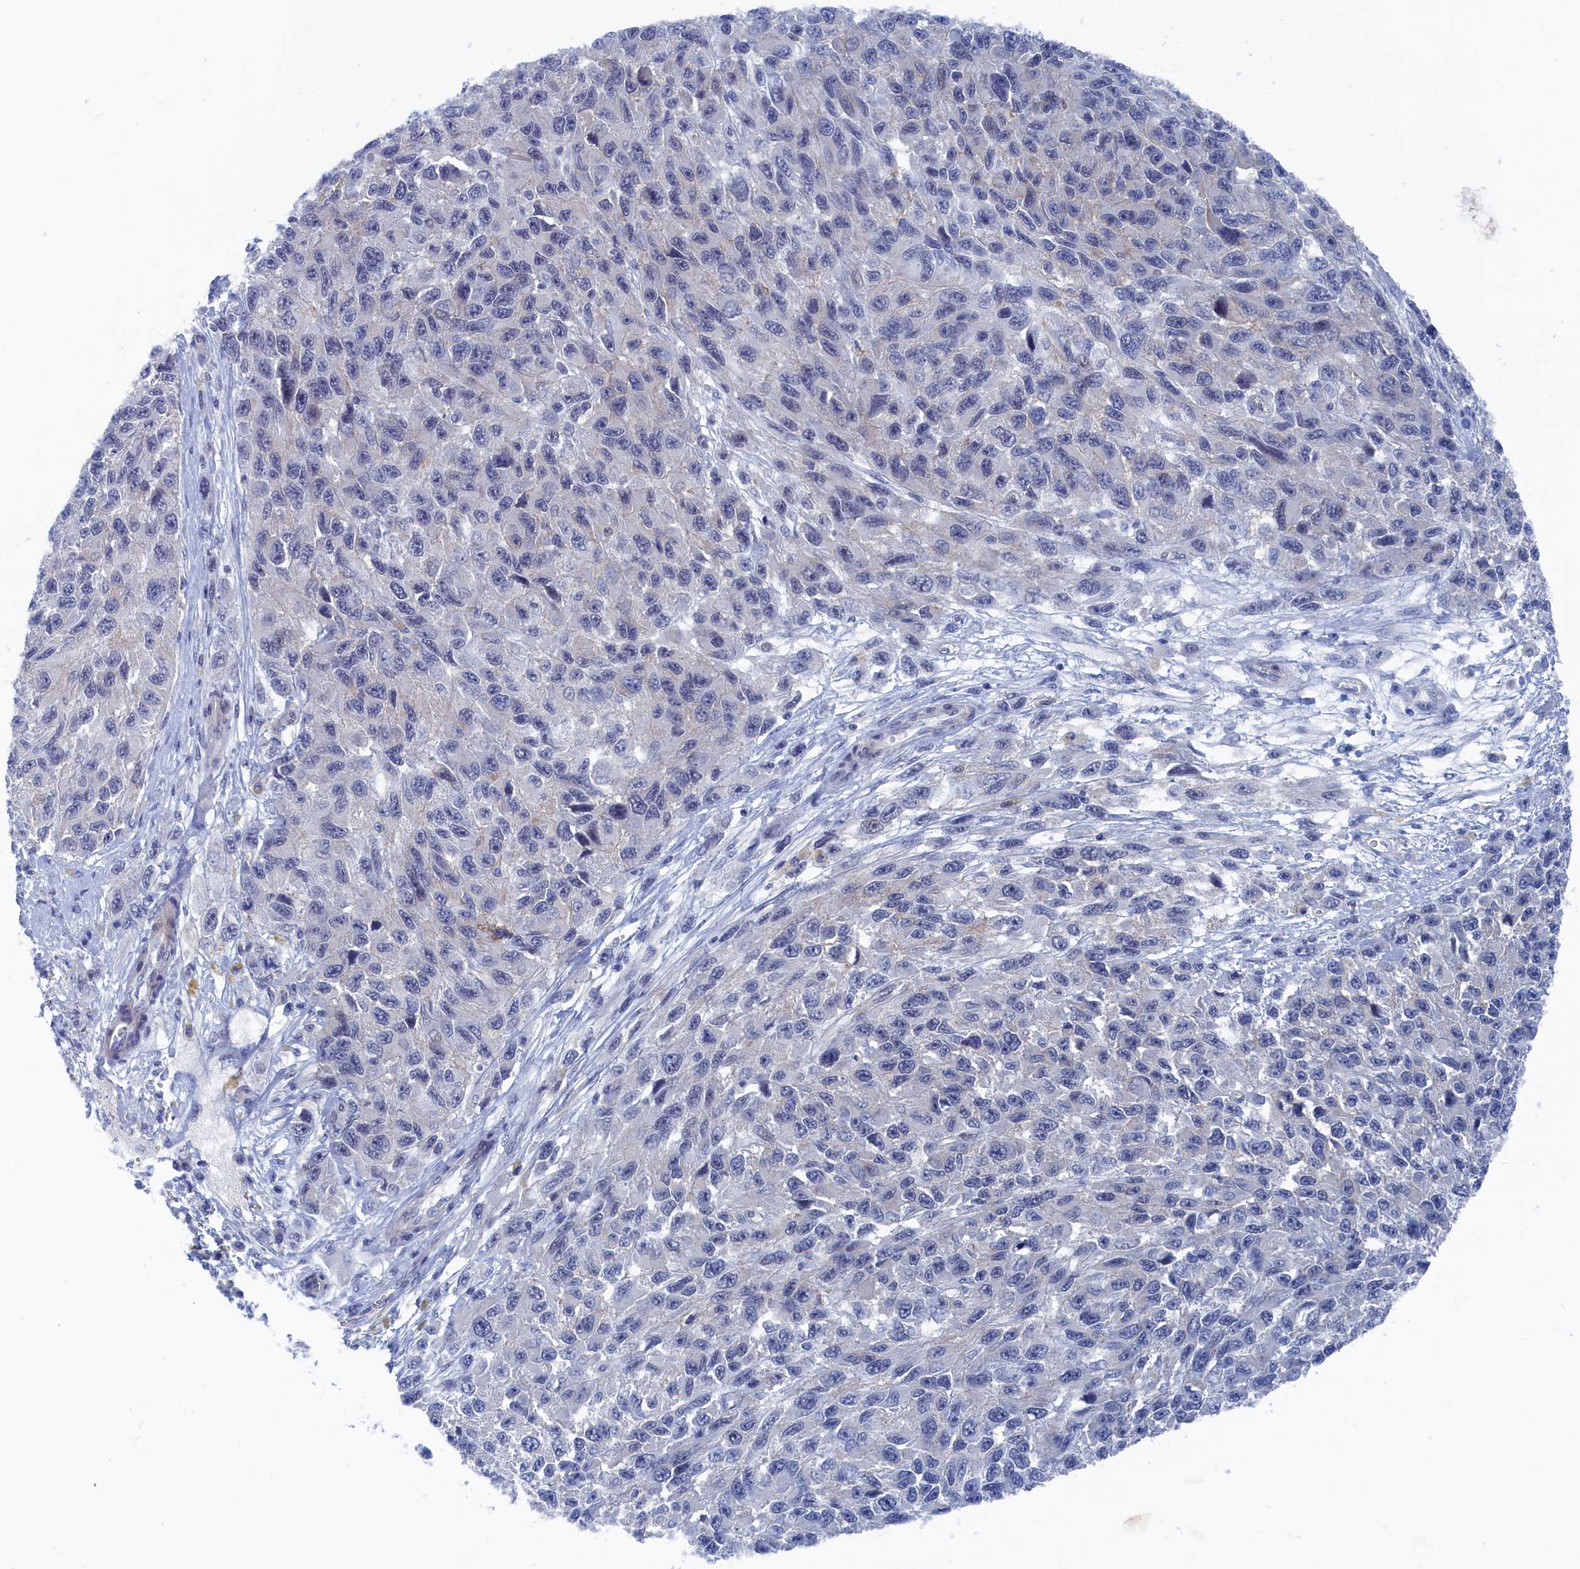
{"staining": {"intensity": "negative", "quantity": "none", "location": "none"}, "tissue": "melanoma", "cell_type": "Tumor cells", "image_type": "cancer", "snomed": [{"axis": "morphology", "description": "Normal tissue, NOS"}, {"axis": "morphology", "description": "Malignant melanoma, NOS"}, {"axis": "topography", "description": "Skin"}], "caption": "A histopathology image of human melanoma is negative for staining in tumor cells.", "gene": "MARCHF3", "patient": {"sex": "female", "age": 96}}